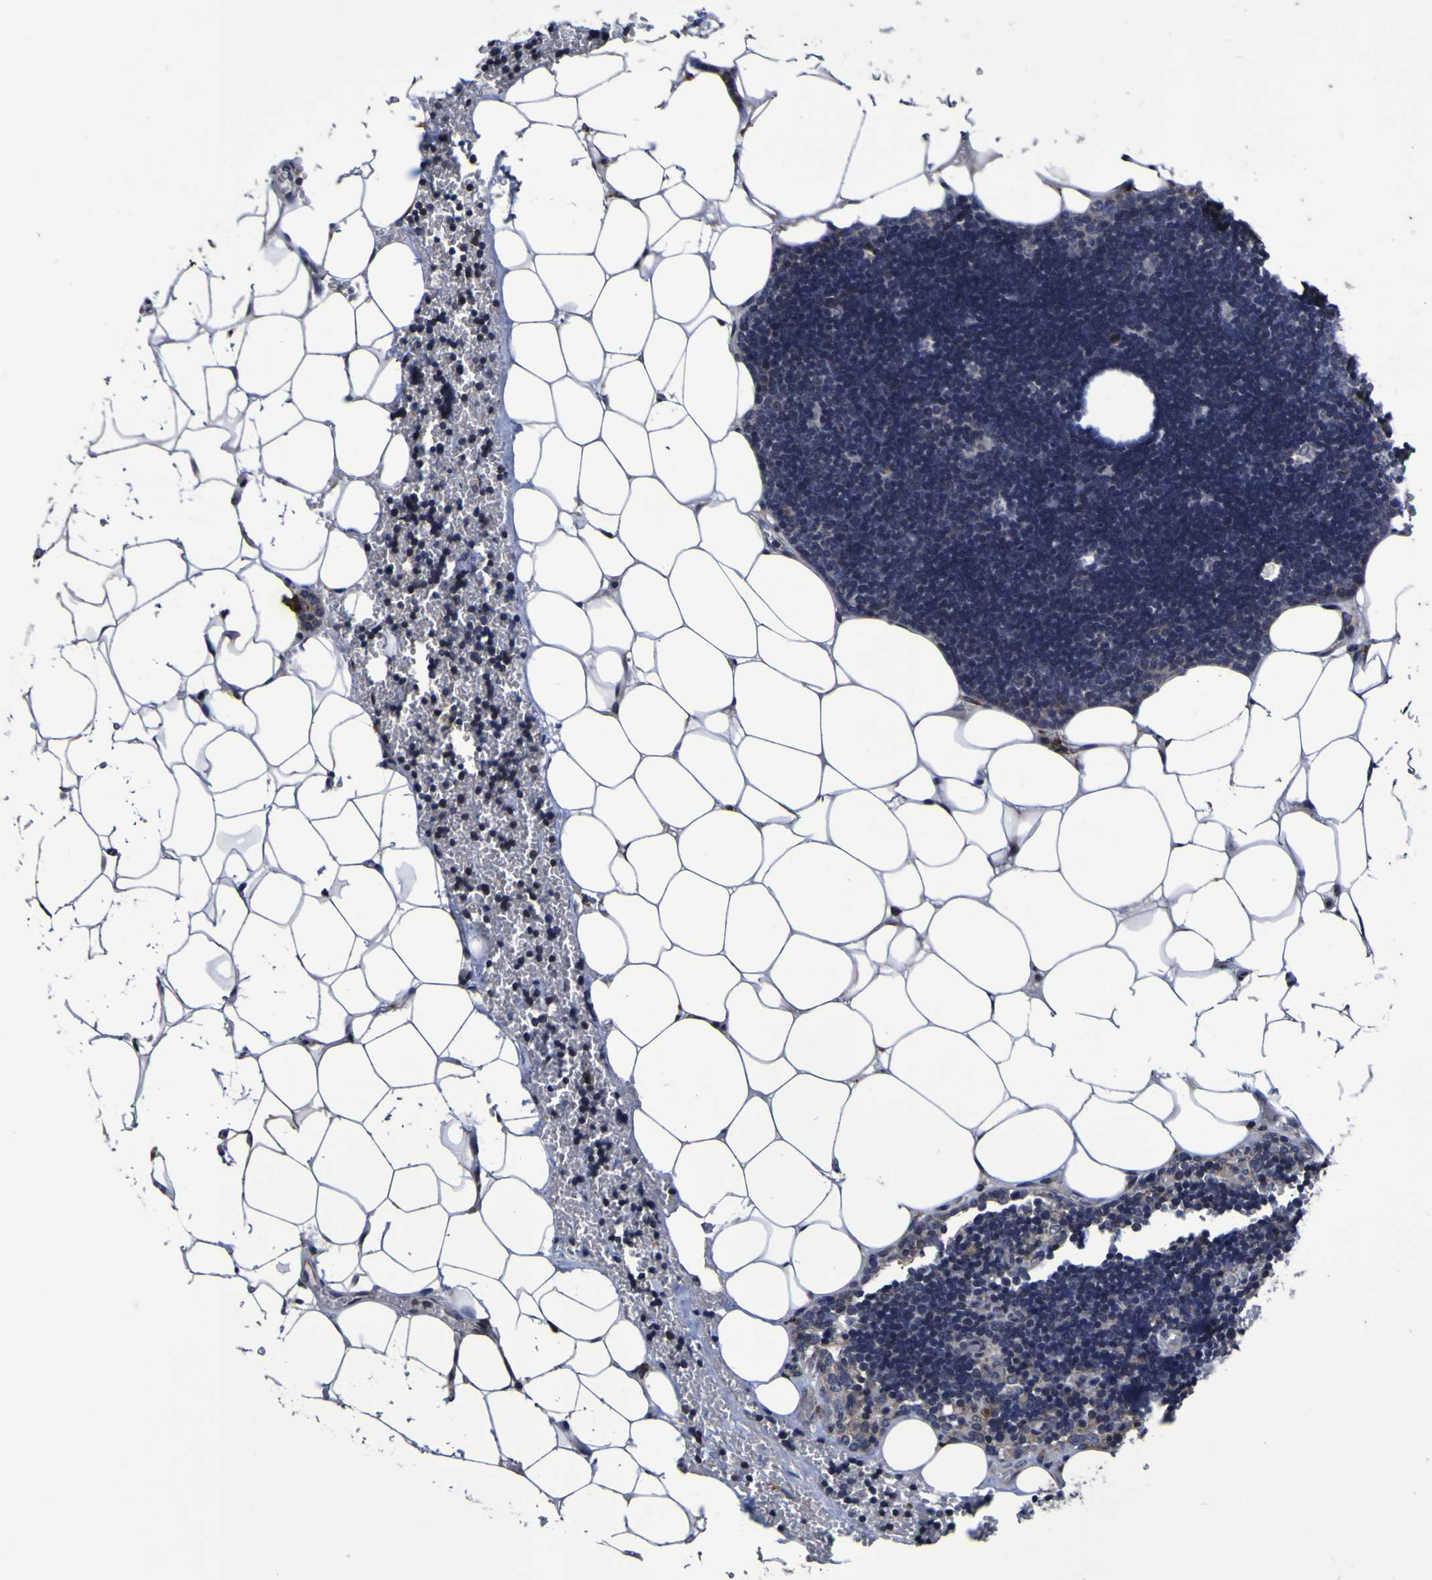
{"staining": {"intensity": "weak", "quantity": "25%-75%", "location": "cytoplasmic/membranous"}, "tissue": "lymph node", "cell_type": "Germinal center cells", "image_type": "normal", "snomed": [{"axis": "morphology", "description": "Normal tissue, NOS"}, {"axis": "topography", "description": "Lymph node"}], "caption": "A high-resolution photomicrograph shows IHC staining of unremarkable lymph node, which displays weak cytoplasmic/membranous positivity in about 25%-75% of germinal center cells. Using DAB (3,3'-diaminobenzidine) (brown) and hematoxylin (blue) stains, captured at high magnification using brightfield microscopy.", "gene": "P3H1", "patient": {"sex": "male", "age": 33}}